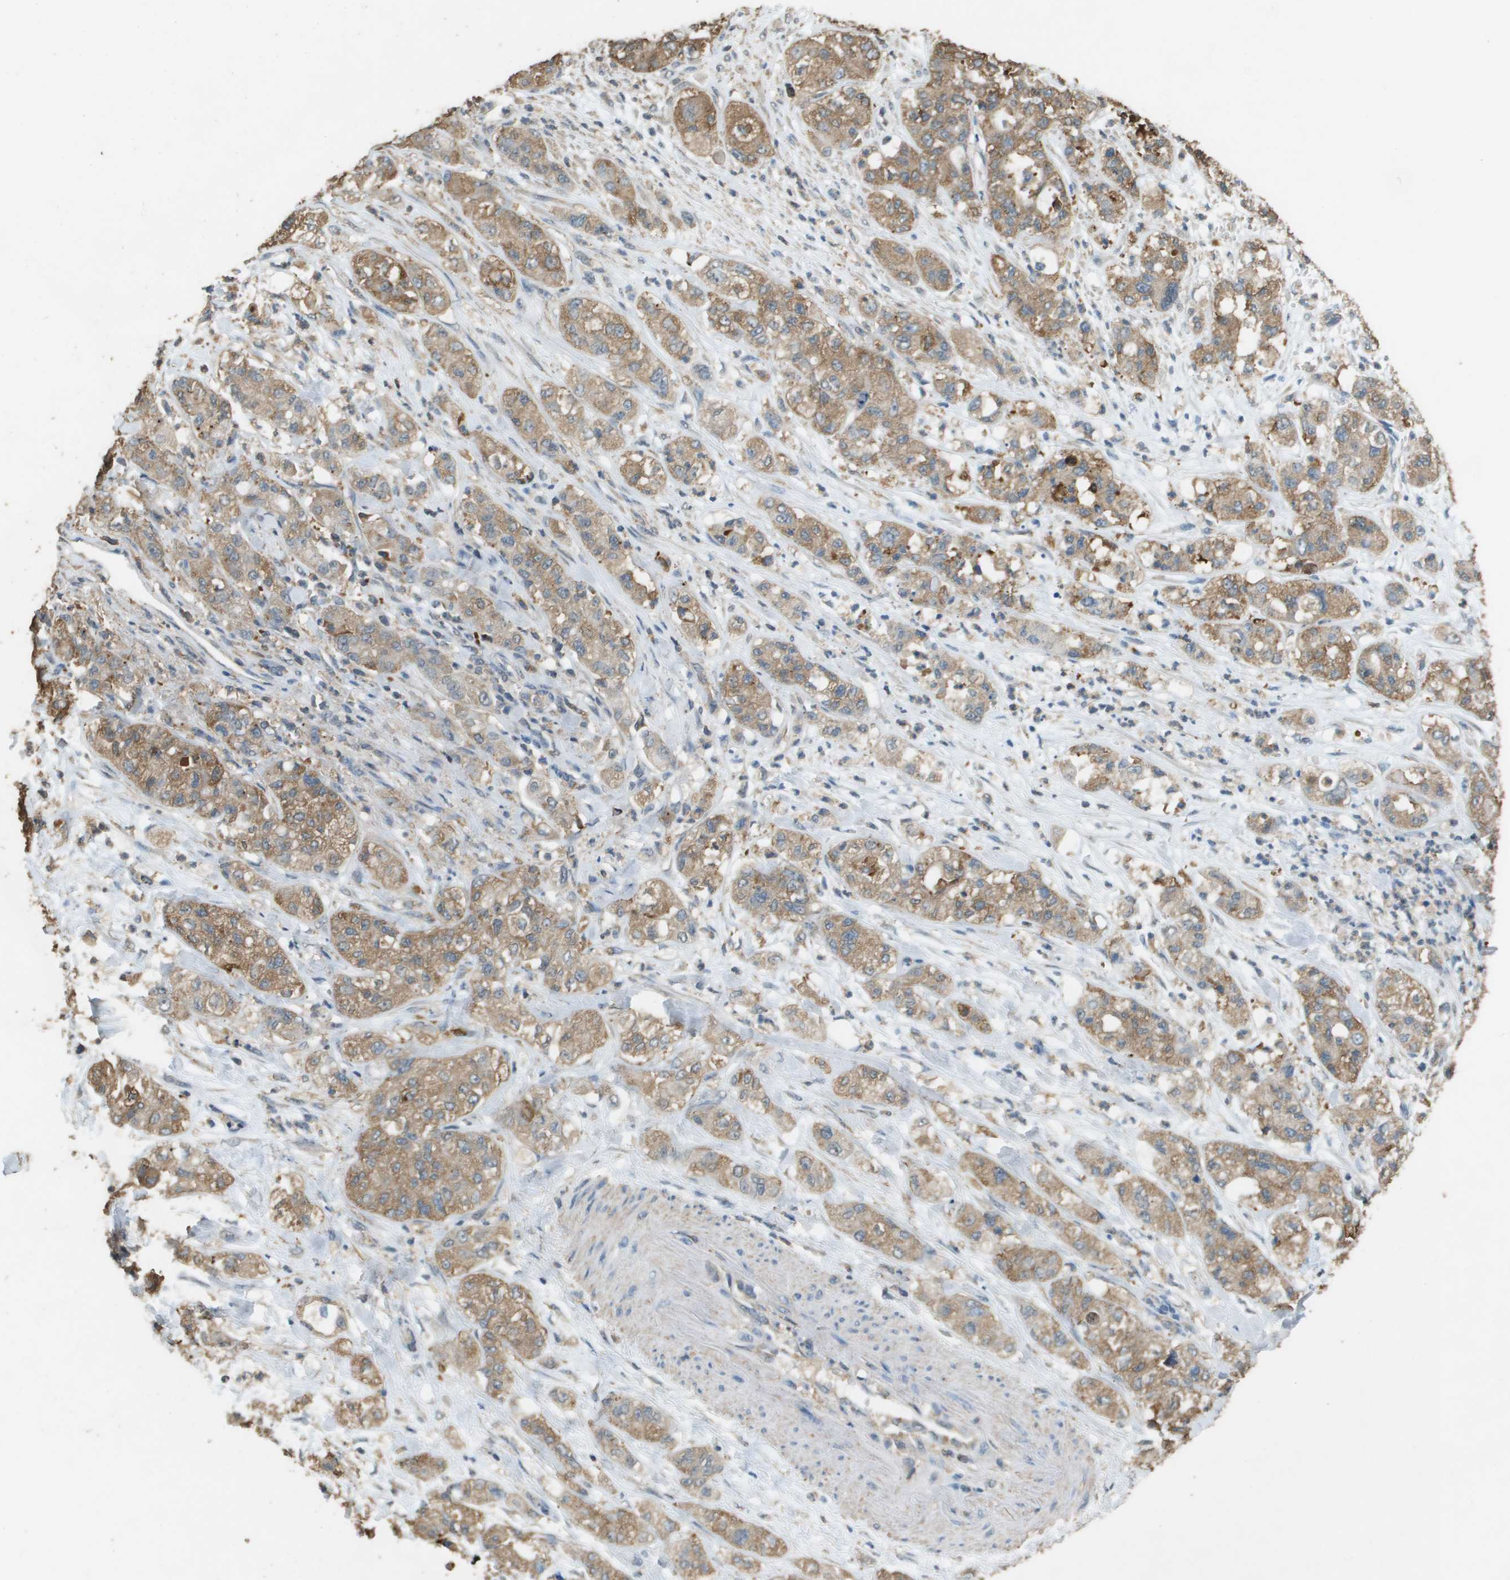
{"staining": {"intensity": "moderate", "quantity": ">75%", "location": "cytoplasmic/membranous"}, "tissue": "pancreatic cancer", "cell_type": "Tumor cells", "image_type": "cancer", "snomed": [{"axis": "morphology", "description": "Adenocarcinoma, NOS"}, {"axis": "topography", "description": "Pancreas"}], "caption": "Human pancreatic cancer (adenocarcinoma) stained with a protein marker displays moderate staining in tumor cells.", "gene": "MS4A7", "patient": {"sex": "female", "age": 78}}